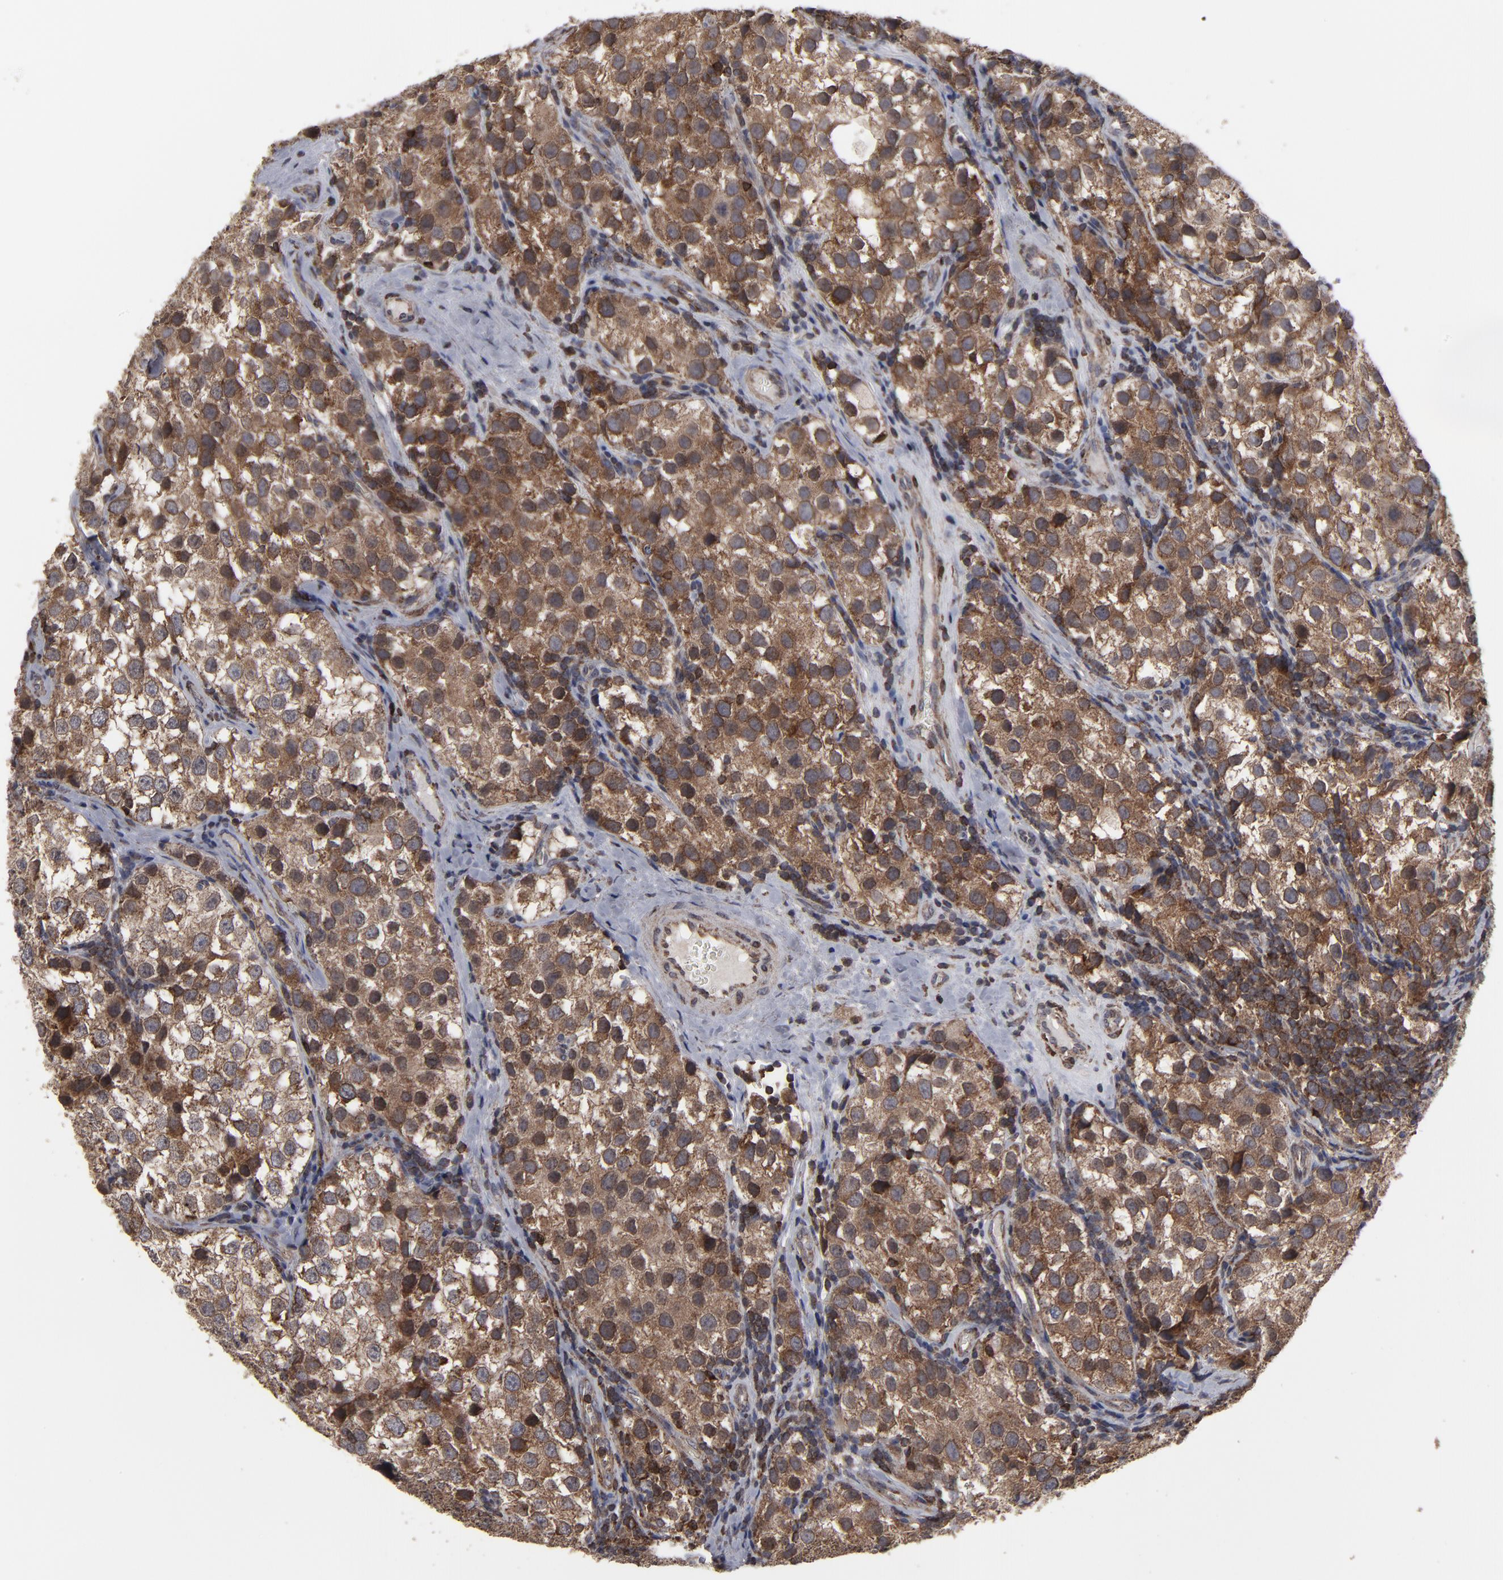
{"staining": {"intensity": "strong", "quantity": ">75%", "location": "cytoplasmic/membranous,nuclear"}, "tissue": "testis cancer", "cell_type": "Tumor cells", "image_type": "cancer", "snomed": [{"axis": "morphology", "description": "Seminoma, NOS"}, {"axis": "topography", "description": "Testis"}], "caption": "This is an image of IHC staining of testis seminoma, which shows strong expression in the cytoplasmic/membranous and nuclear of tumor cells.", "gene": "KIAA2026", "patient": {"sex": "male", "age": 39}}